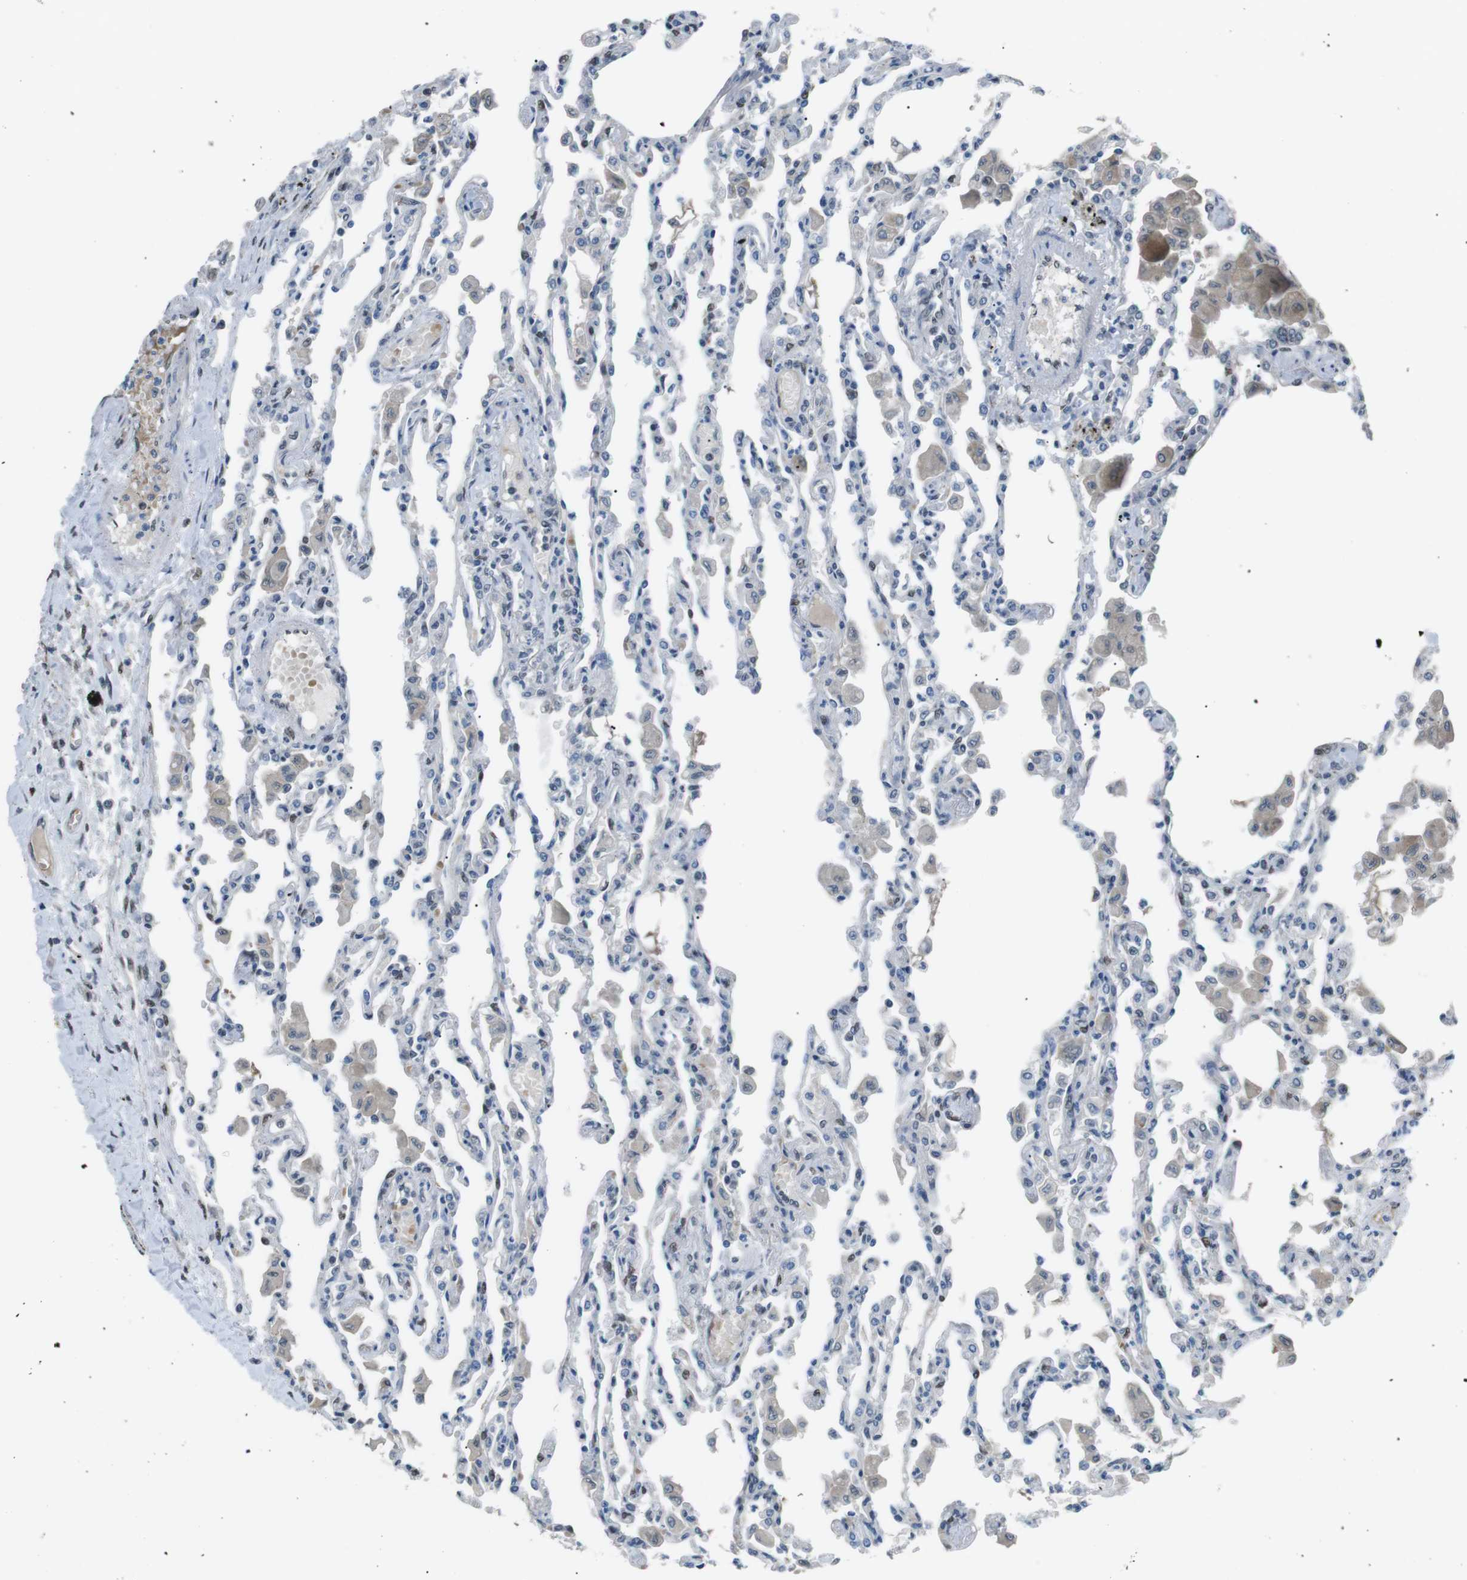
{"staining": {"intensity": "negative", "quantity": "none", "location": "none"}, "tissue": "lung", "cell_type": "Alveolar cells", "image_type": "normal", "snomed": [{"axis": "morphology", "description": "Normal tissue, NOS"}, {"axis": "topography", "description": "Bronchus"}, {"axis": "topography", "description": "Lung"}], "caption": "Alveolar cells are negative for protein expression in benign human lung. Nuclei are stained in blue.", "gene": "SRPK2", "patient": {"sex": "female", "age": 49}}